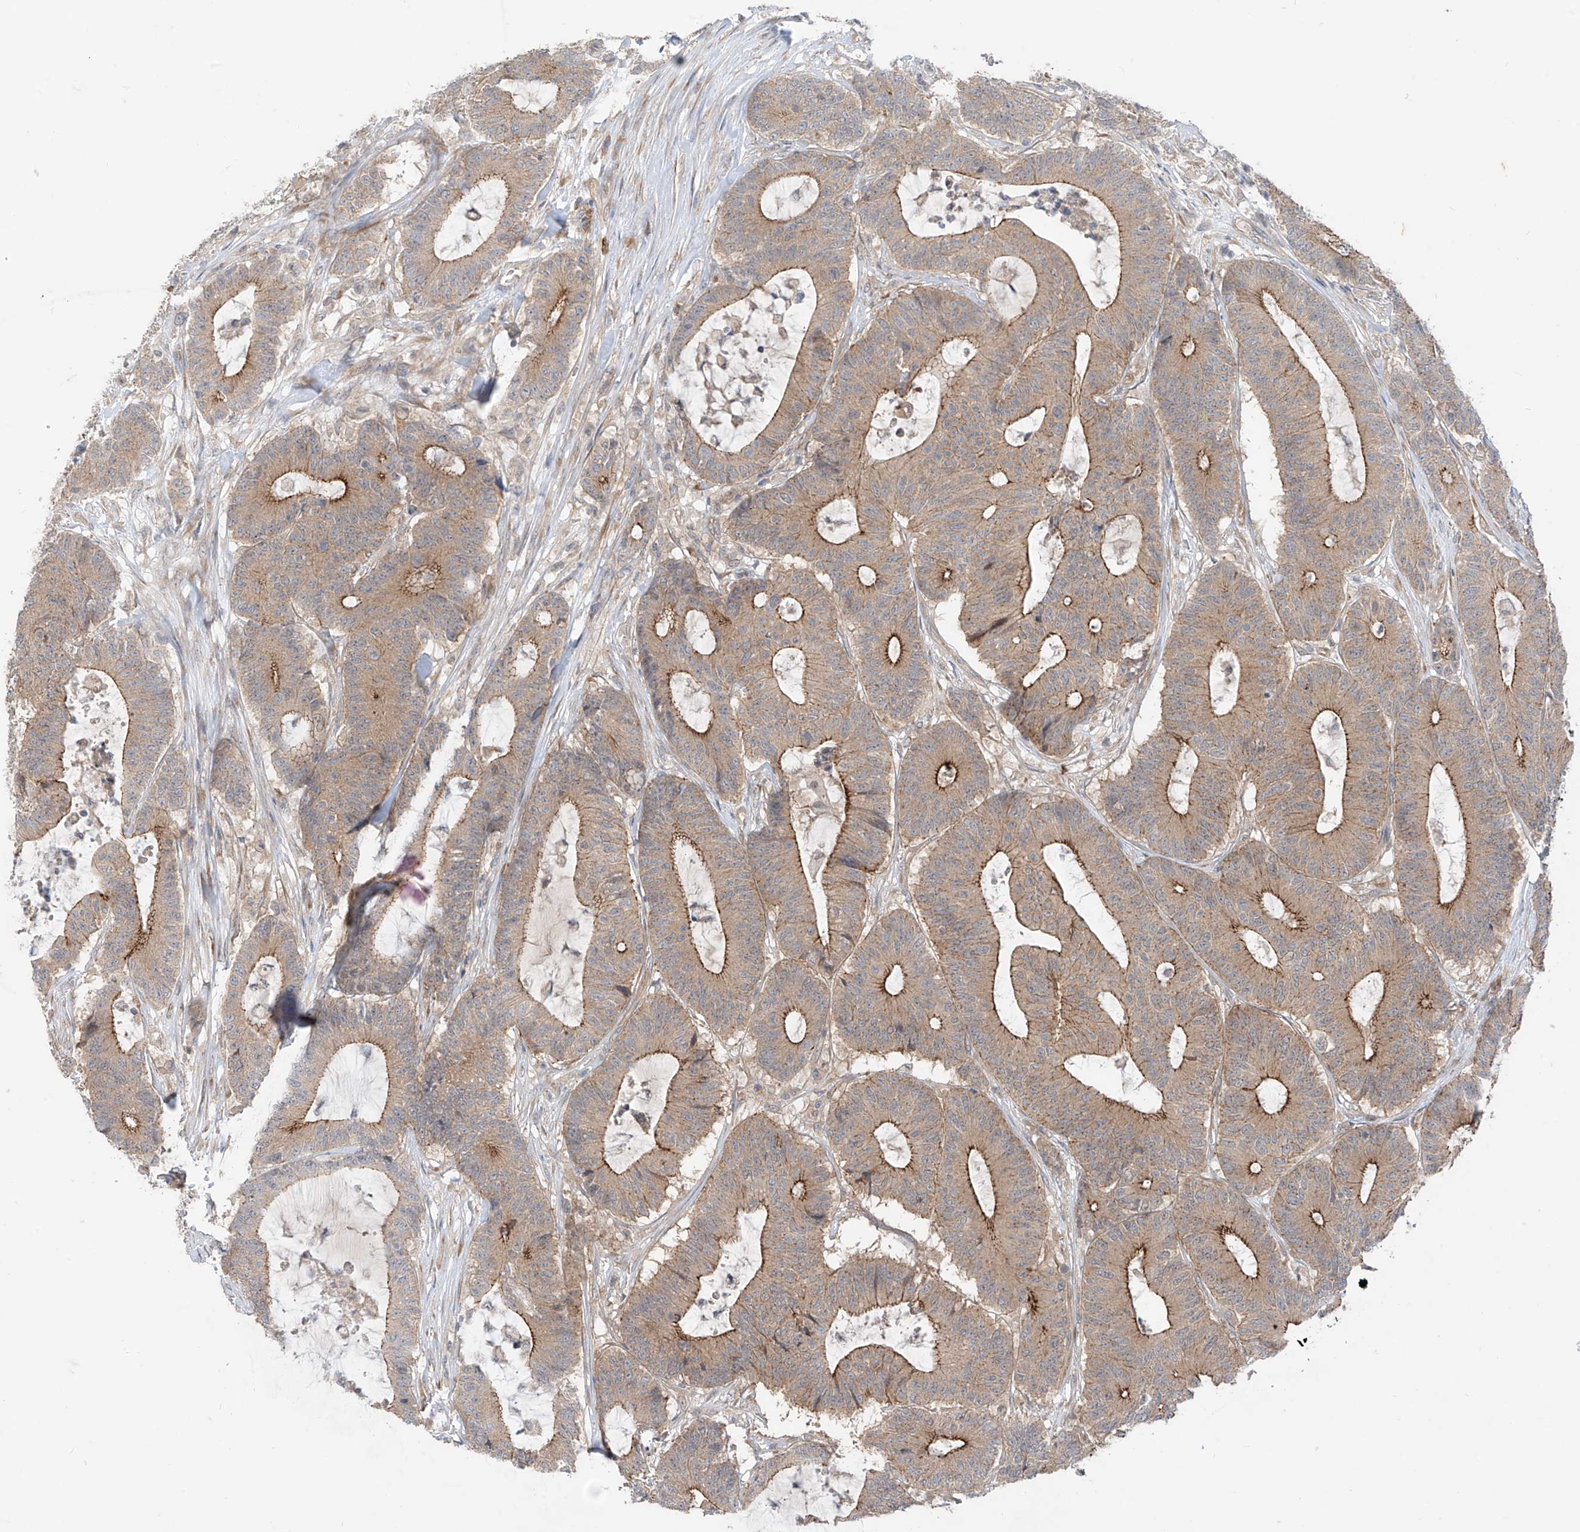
{"staining": {"intensity": "moderate", "quantity": ">75%", "location": "cytoplasmic/membranous"}, "tissue": "colorectal cancer", "cell_type": "Tumor cells", "image_type": "cancer", "snomed": [{"axis": "morphology", "description": "Adenocarcinoma, NOS"}, {"axis": "topography", "description": "Colon"}], "caption": "Immunohistochemical staining of colorectal cancer (adenocarcinoma) shows medium levels of moderate cytoplasmic/membranous expression in approximately >75% of tumor cells.", "gene": "MTUS2", "patient": {"sex": "female", "age": 84}}